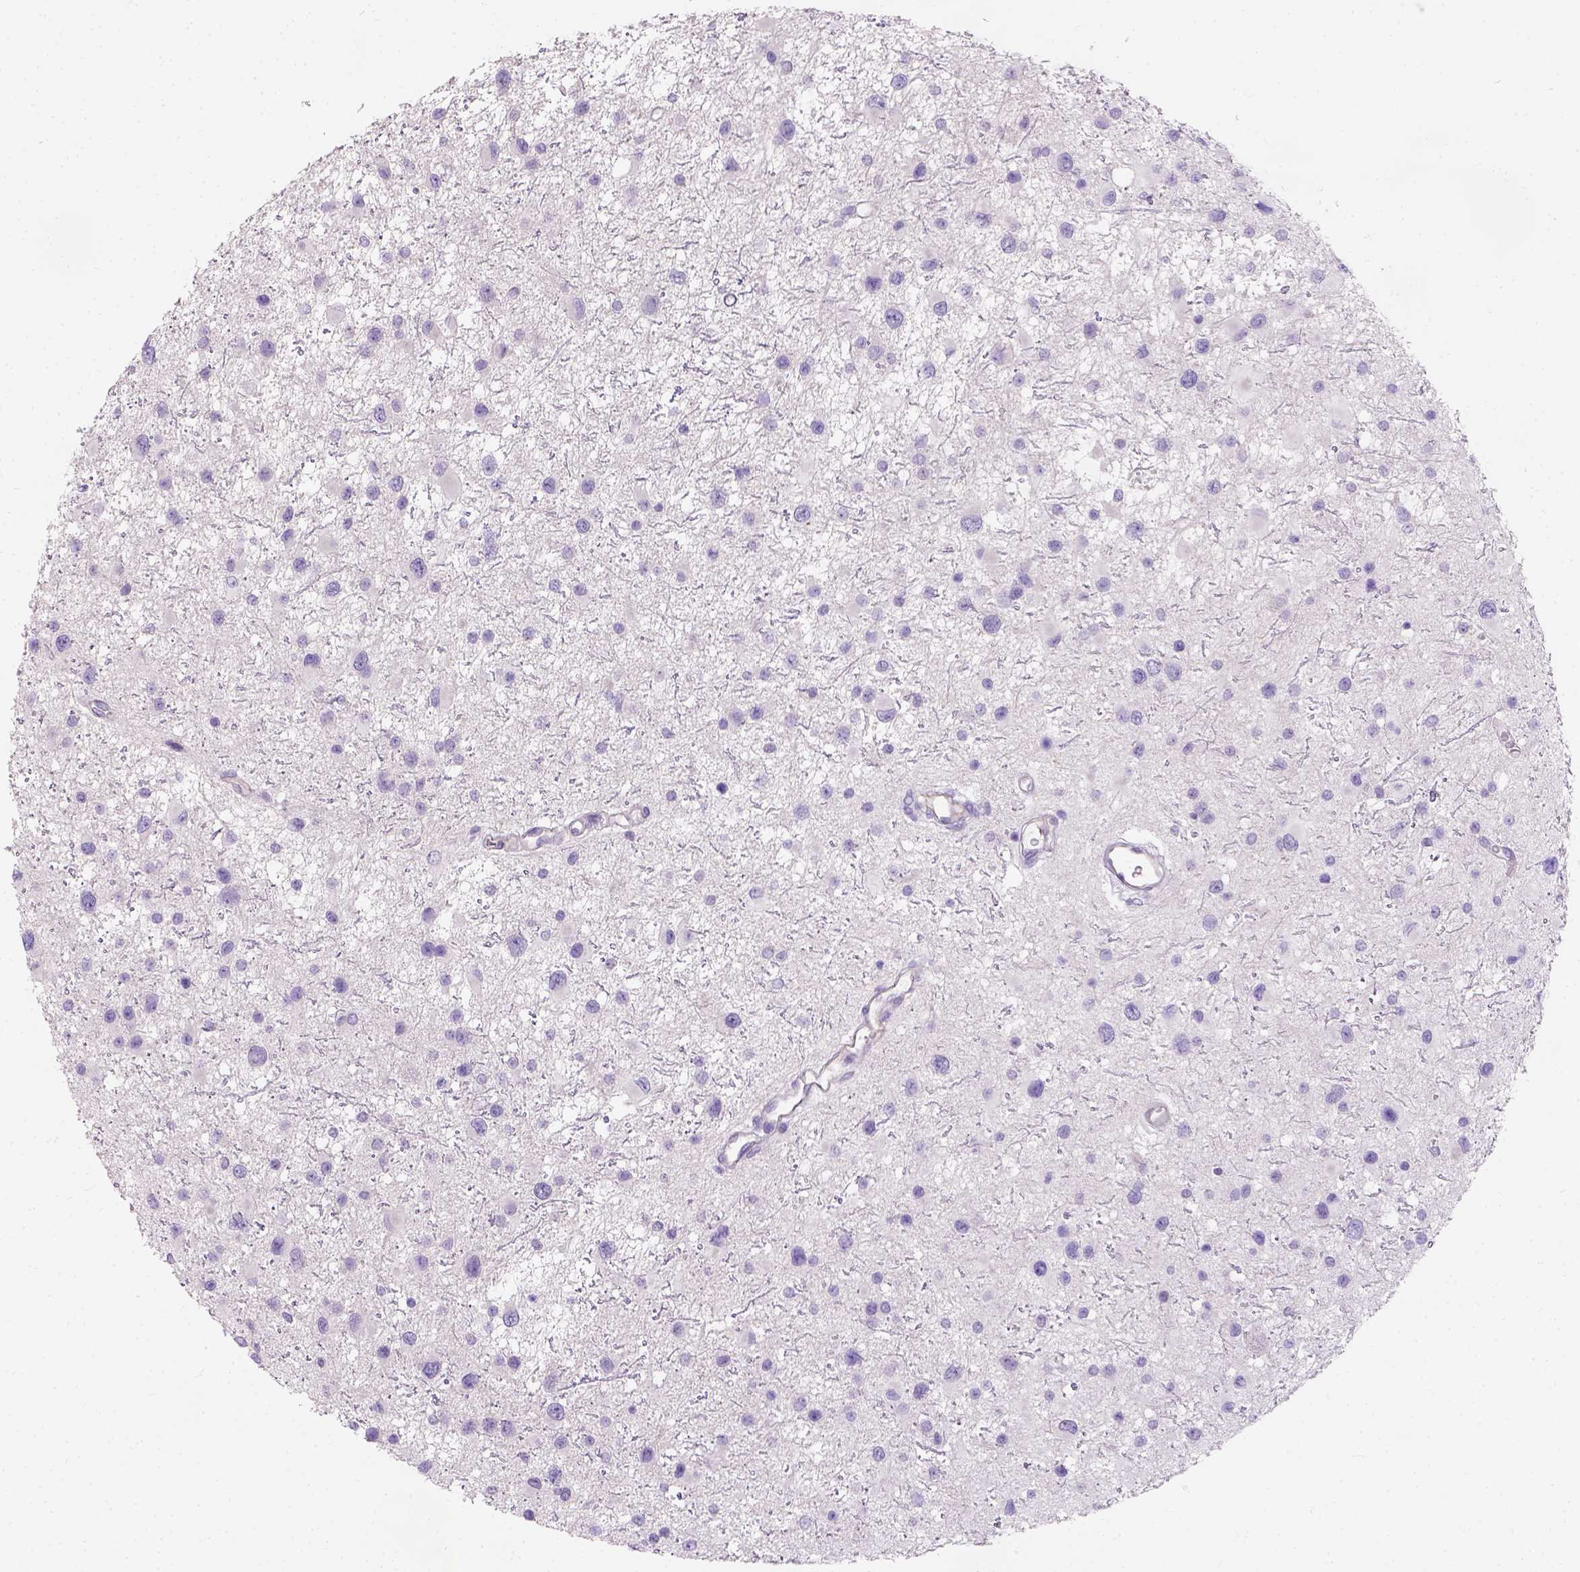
{"staining": {"intensity": "negative", "quantity": "none", "location": "none"}, "tissue": "glioma", "cell_type": "Tumor cells", "image_type": "cancer", "snomed": [{"axis": "morphology", "description": "Glioma, malignant, Low grade"}, {"axis": "topography", "description": "Brain"}], "caption": "A histopathology image of malignant glioma (low-grade) stained for a protein shows no brown staining in tumor cells.", "gene": "C20orf144", "patient": {"sex": "female", "age": 32}}